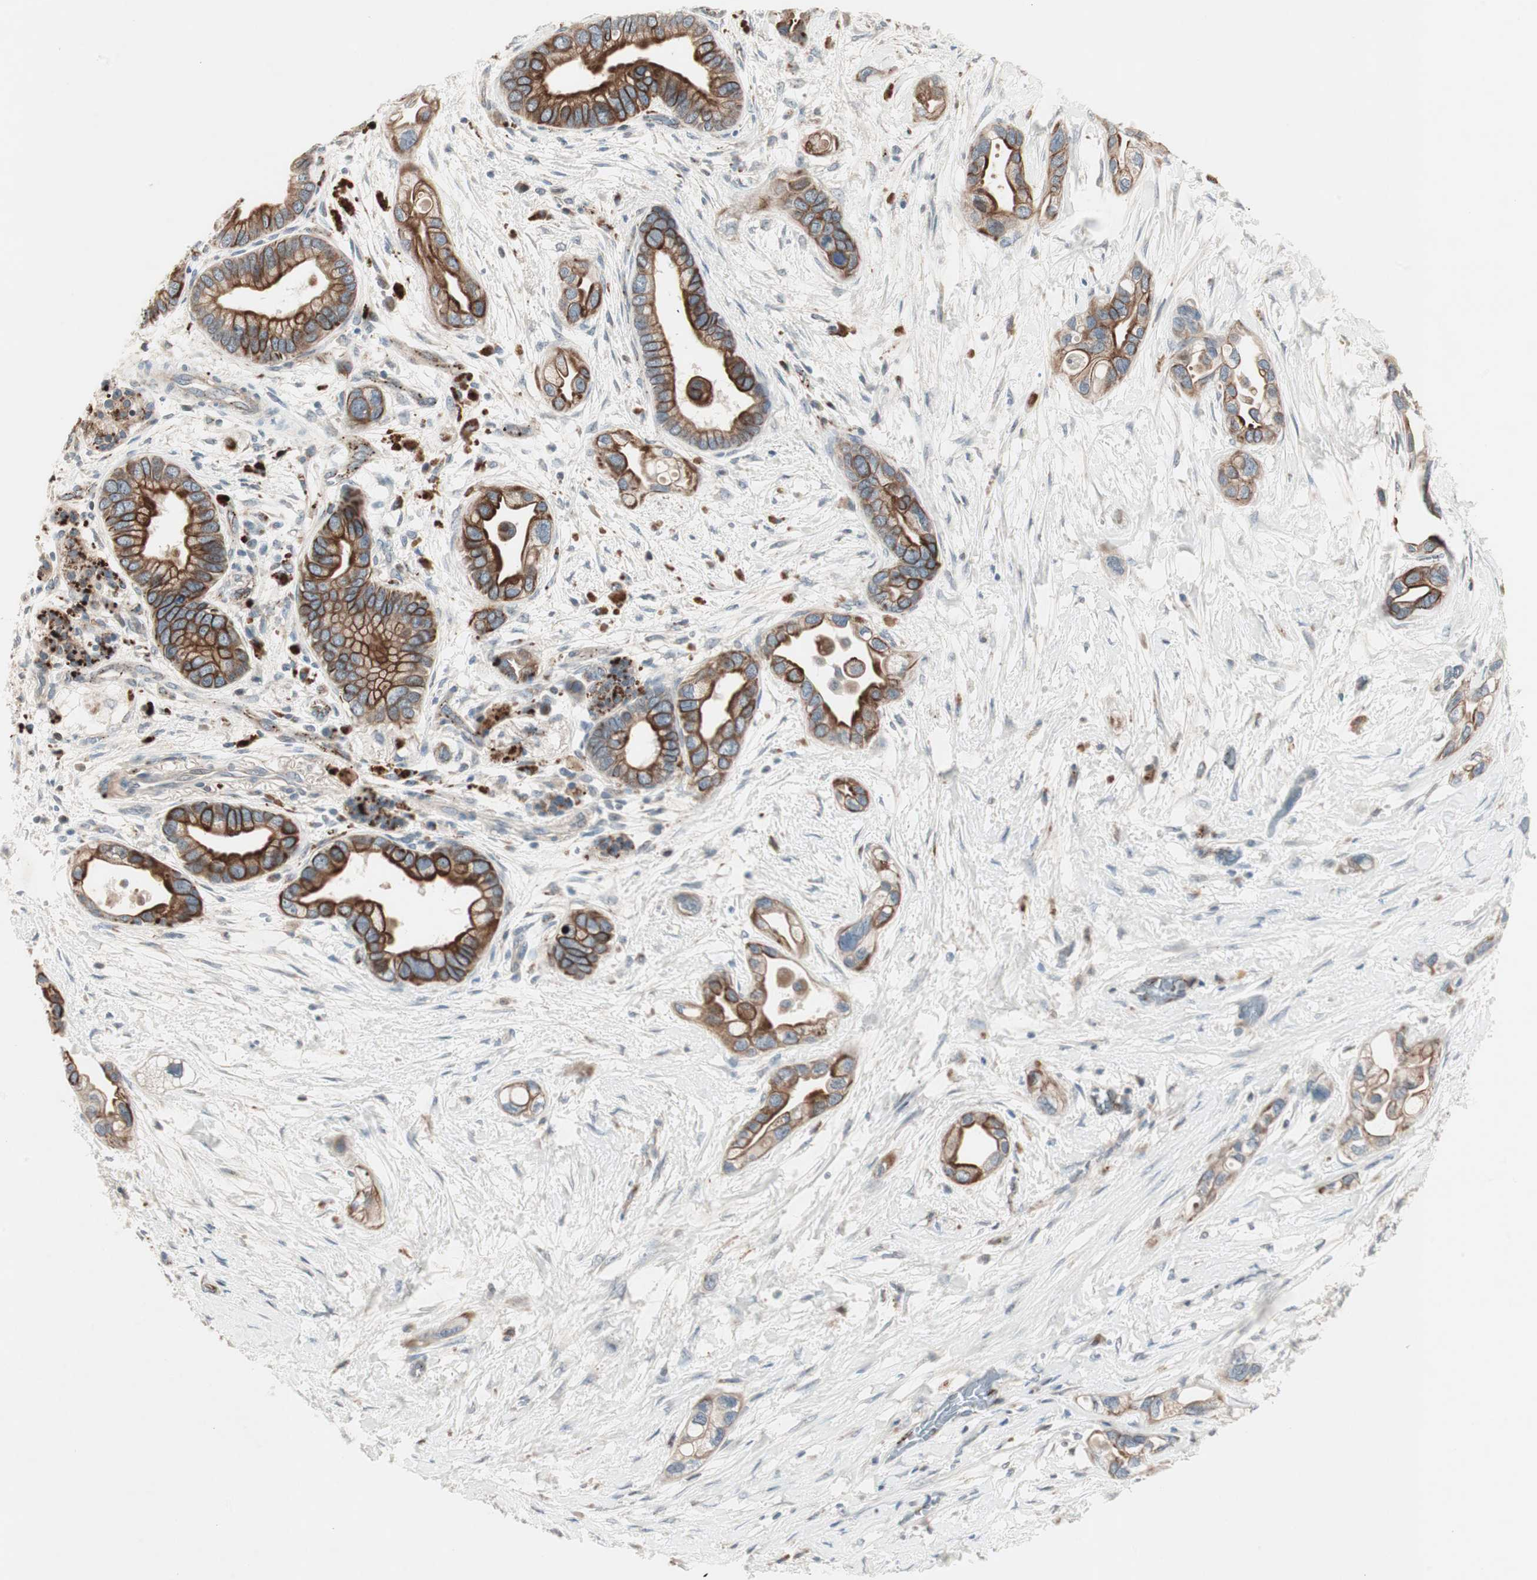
{"staining": {"intensity": "strong", "quantity": ">75%", "location": "cytoplasmic/membranous"}, "tissue": "pancreatic cancer", "cell_type": "Tumor cells", "image_type": "cancer", "snomed": [{"axis": "morphology", "description": "Adenocarcinoma, NOS"}, {"axis": "topography", "description": "Pancreas"}], "caption": "This micrograph exhibits immunohistochemistry staining of human adenocarcinoma (pancreatic), with high strong cytoplasmic/membranous positivity in approximately >75% of tumor cells.", "gene": "FGFR4", "patient": {"sex": "female", "age": 77}}